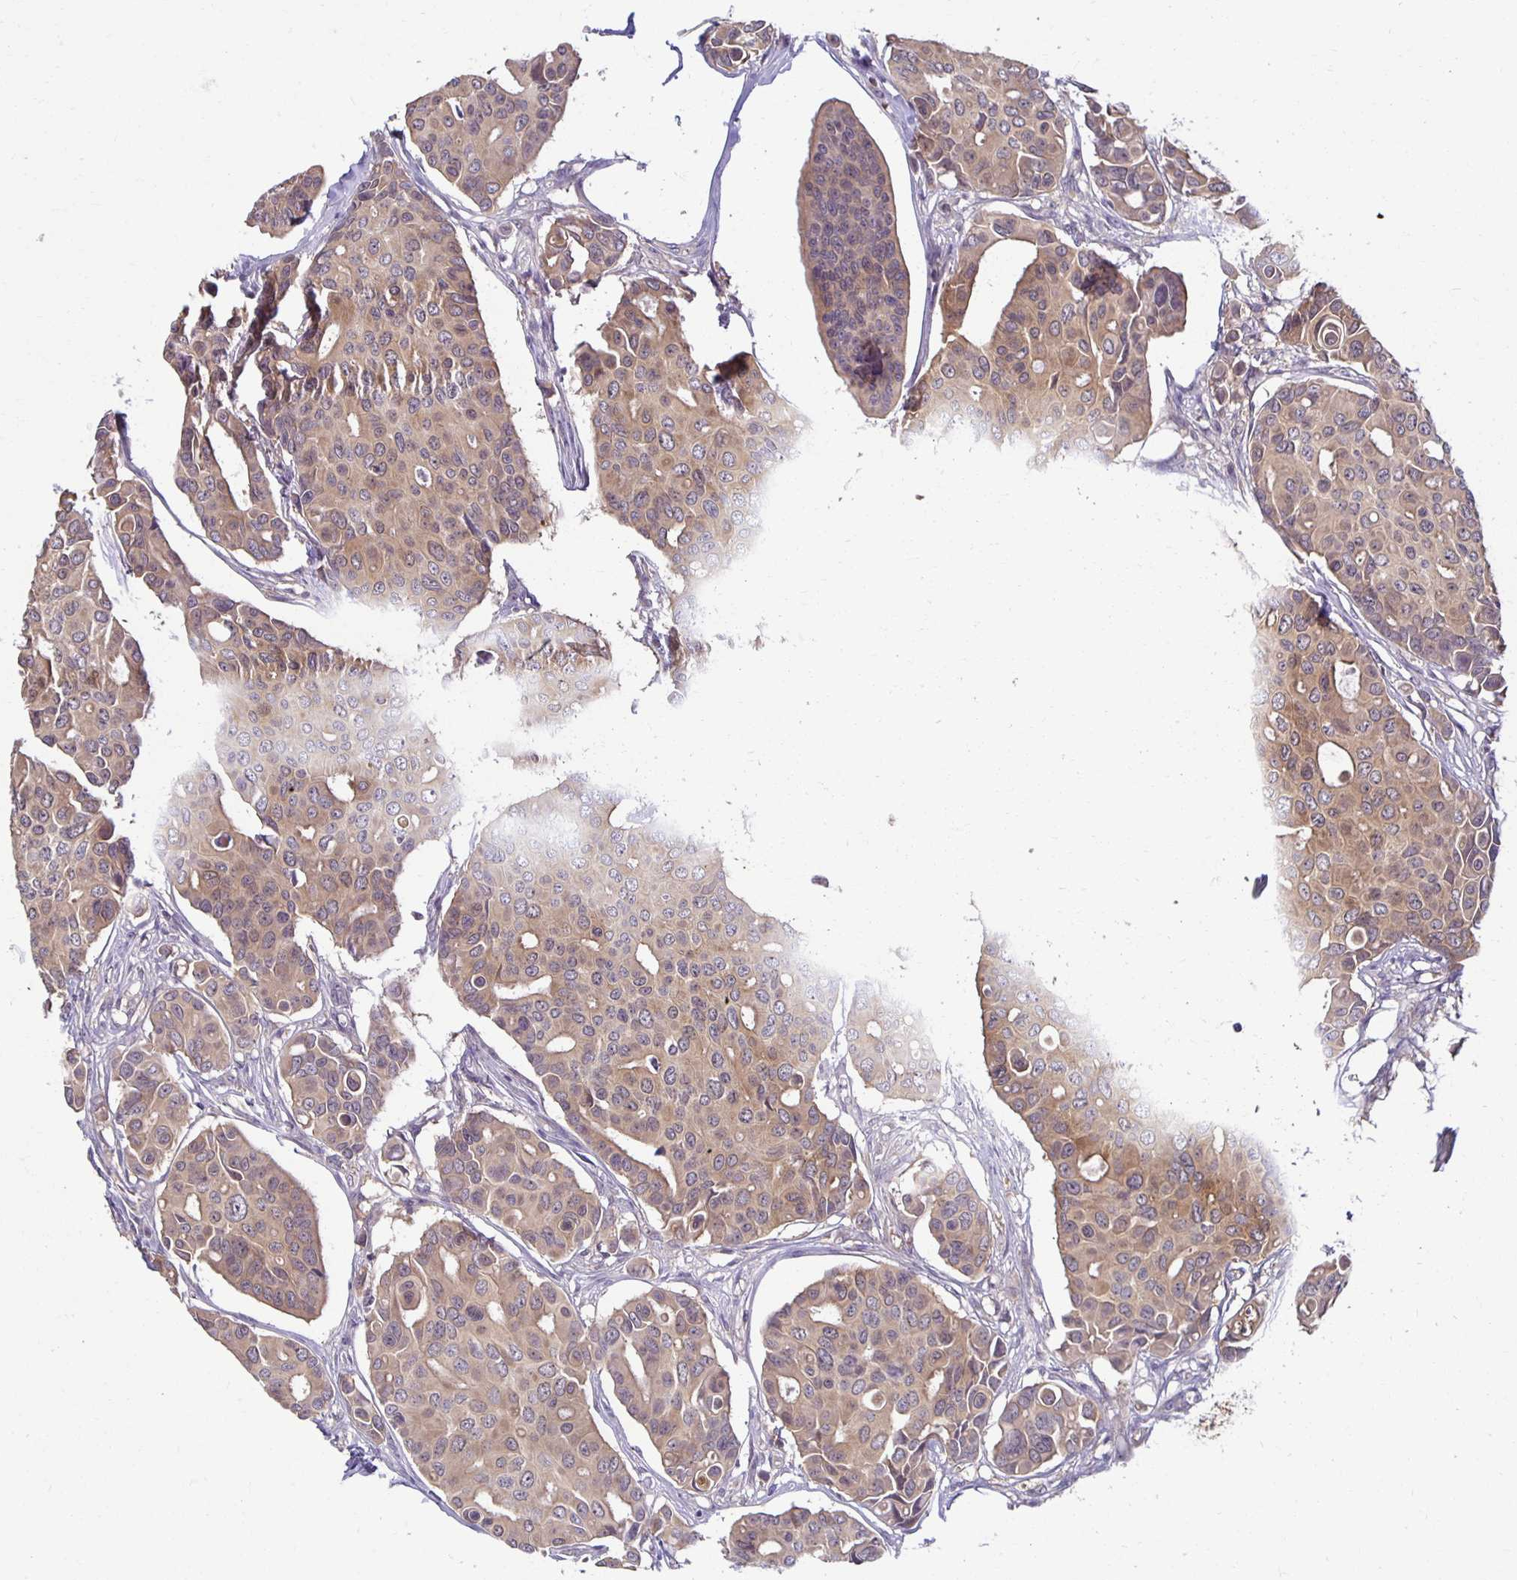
{"staining": {"intensity": "weak", "quantity": ">75%", "location": "cytoplasmic/membranous"}, "tissue": "breast cancer", "cell_type": "Tumor cells", "image_type": "cancer", "snomed": [{"axis": "morphology", "description": "Normal tissue, NOS"}, {"axis": "morphology", "description": "Duct carcinoma"}, {"axis": "topography", "description": "Skin"}, {"axis": "topography", "description": "Breast"}], "caption": "Human breast cancer (intraductal carcinoma) stained with a protein marker demonstrates weak staining in tumor cells.", "gene": "MIEN1", "patient": {"sex": "female", "age": 54}}